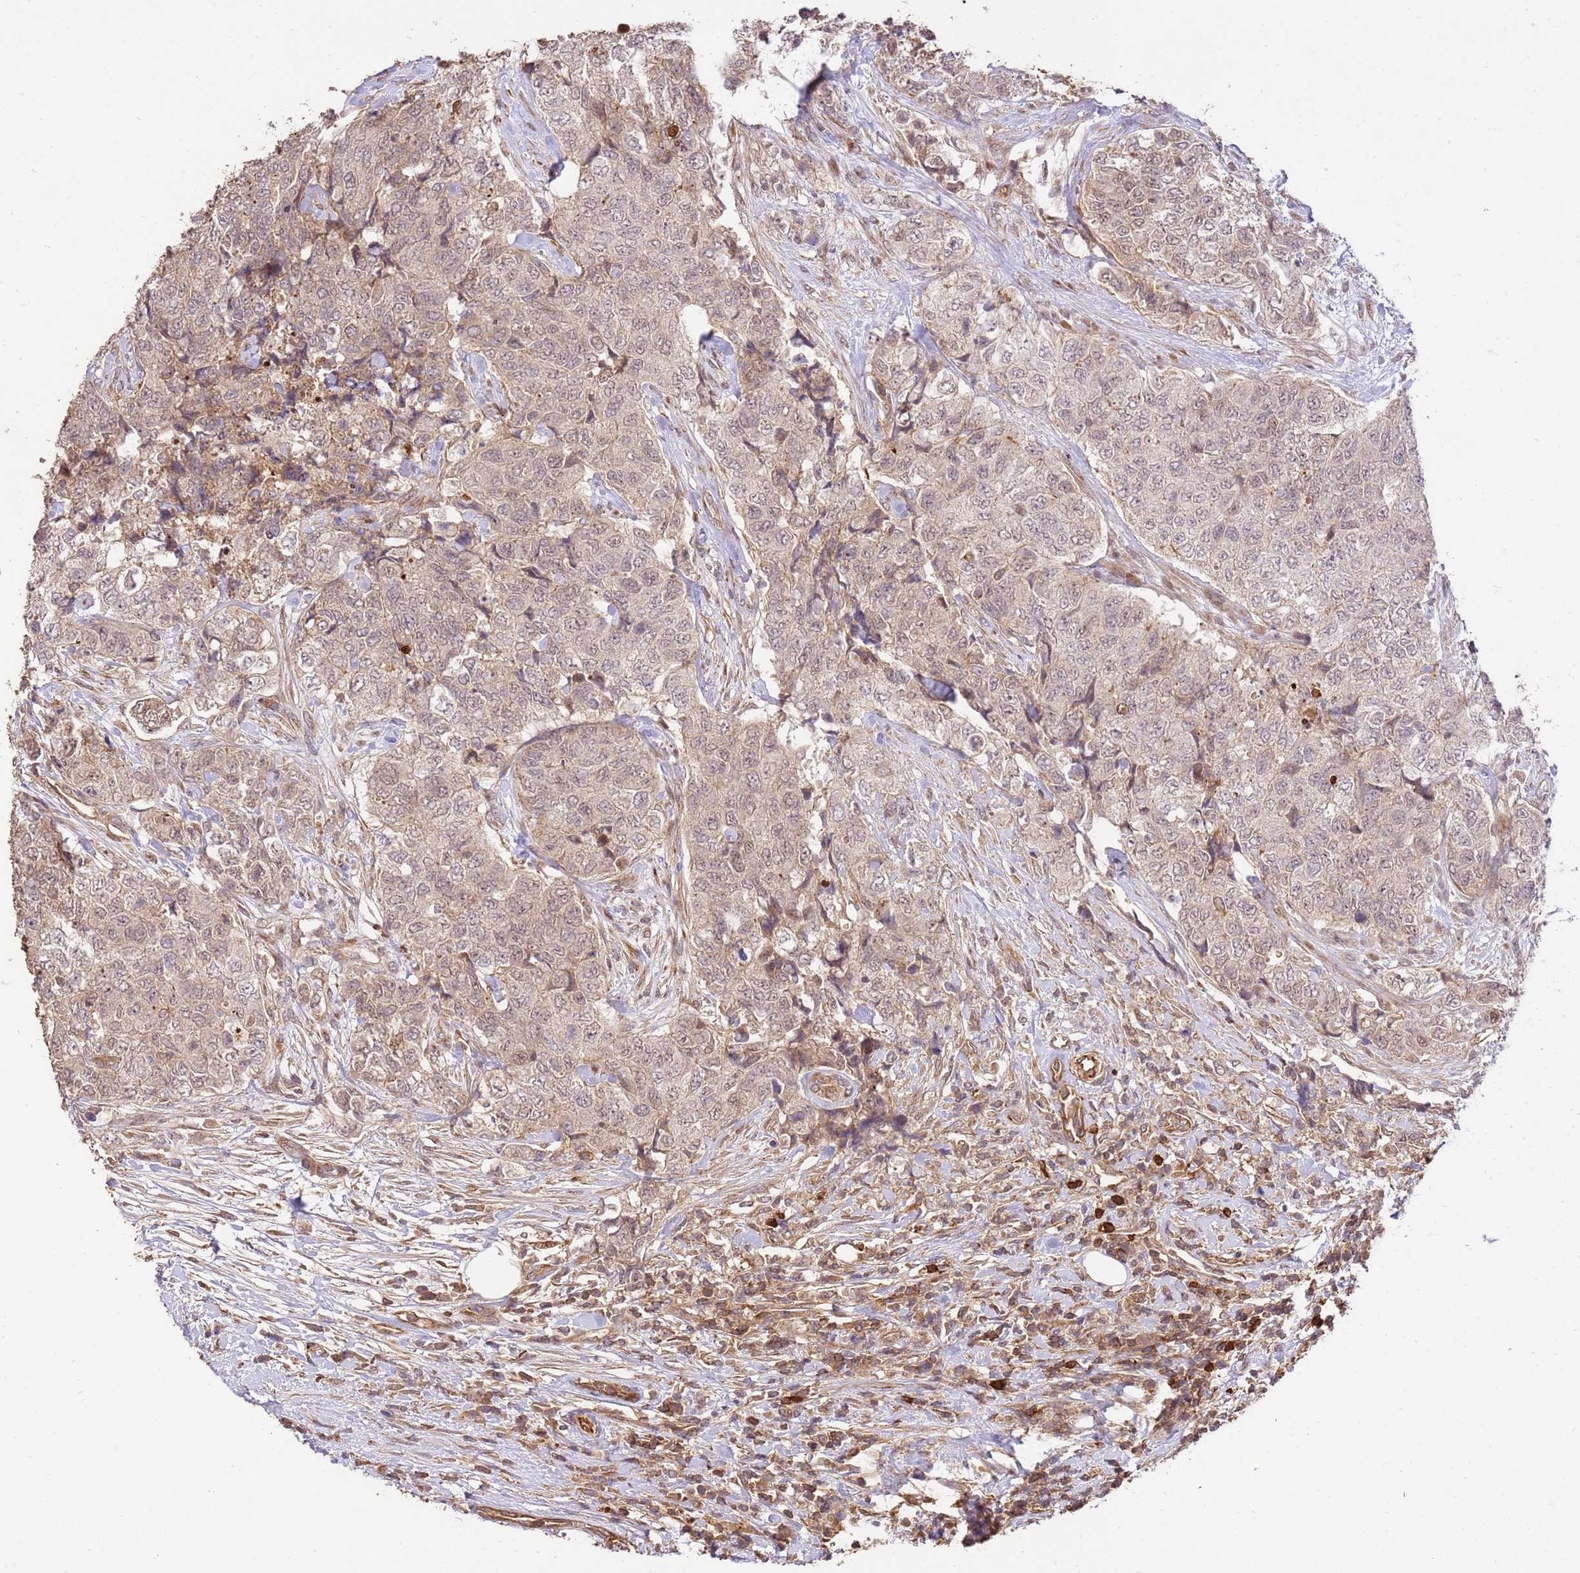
{"staining": {"intensity": "weak", "quantity": ">75%", "location": "cytoplasmic/membranous"}, "tissue": "urothelial cancer", "cell_type": "Tumor cells", "image_type": "cancer", "snomed": [{"axis": "morphology", "description": "Urothelial carcinoma, High grade"}, {"axis": "topography", "description": "Urinary bladder"}], "caption": "Immunohistochemistry (IHC) micrograph of human urothelial cancer stained for a protein (brown), which reveals low levels of weak cytoplasmic/membranous staining in approximately >75% of tumor cells.", "gene": "KATNAL2", "patient": {"sex": "female", "age": 78}}